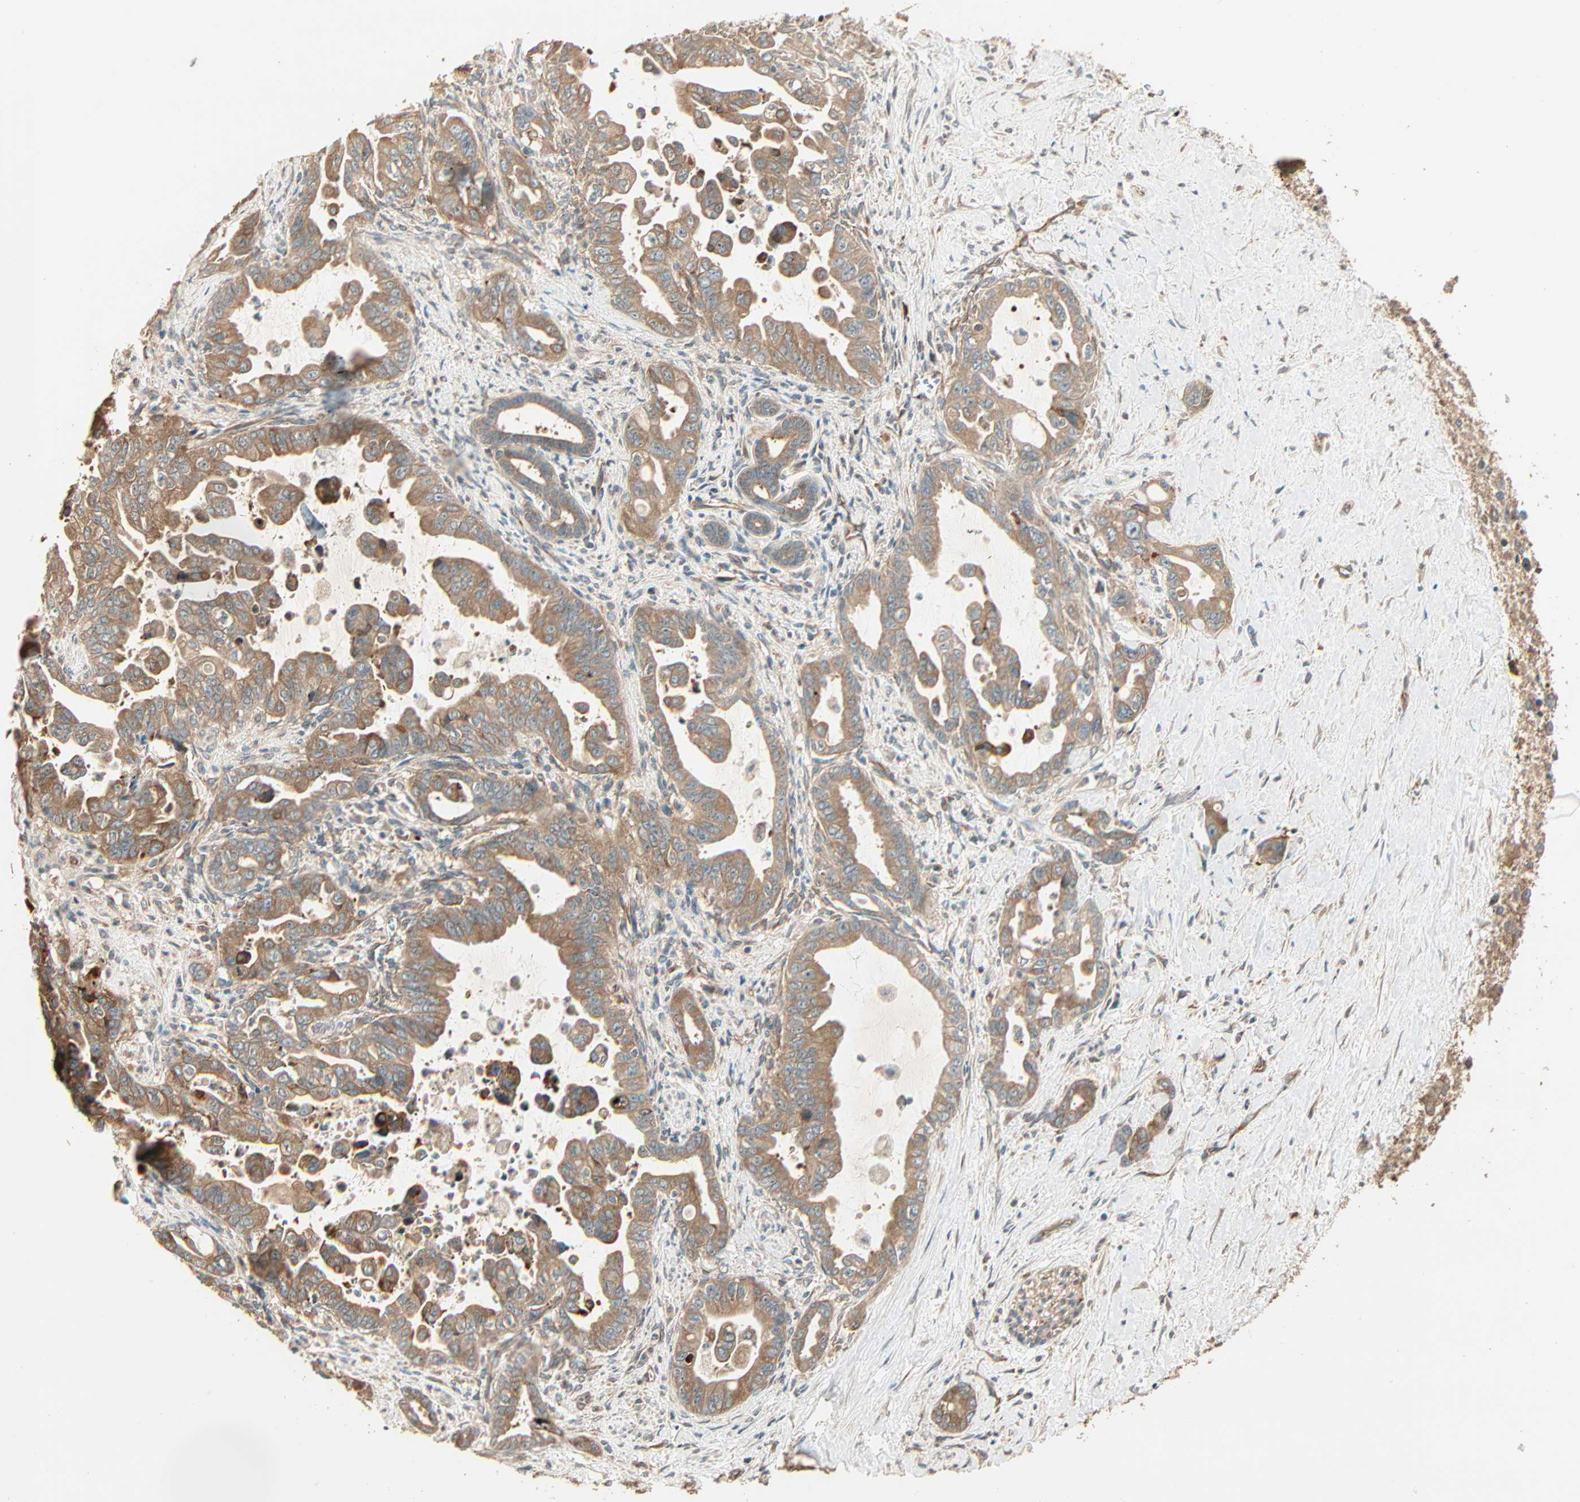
{"staining": {"intensity": "moderate", "quantity": ">75%", "location": "cytoplasmic/membranous"}, "tissue": "pancreatic cancer", "cell_type": "Tumor cells", "image_type": "cancer", "snomed": [{"axis": "morphology", "description": "Adenocarcinoma, NOS"}, {"axis": "topography", "description": "Pancreas"}], "caption": "High-power microscopy captured an IHC image of adenocarcinoma (pancreatic), revealing moderate cytoplasmic/membranous staining in approximately >75% of tumor cells.", "gene": "GALK1", "patient": {"sex": "male", "age": 70}}